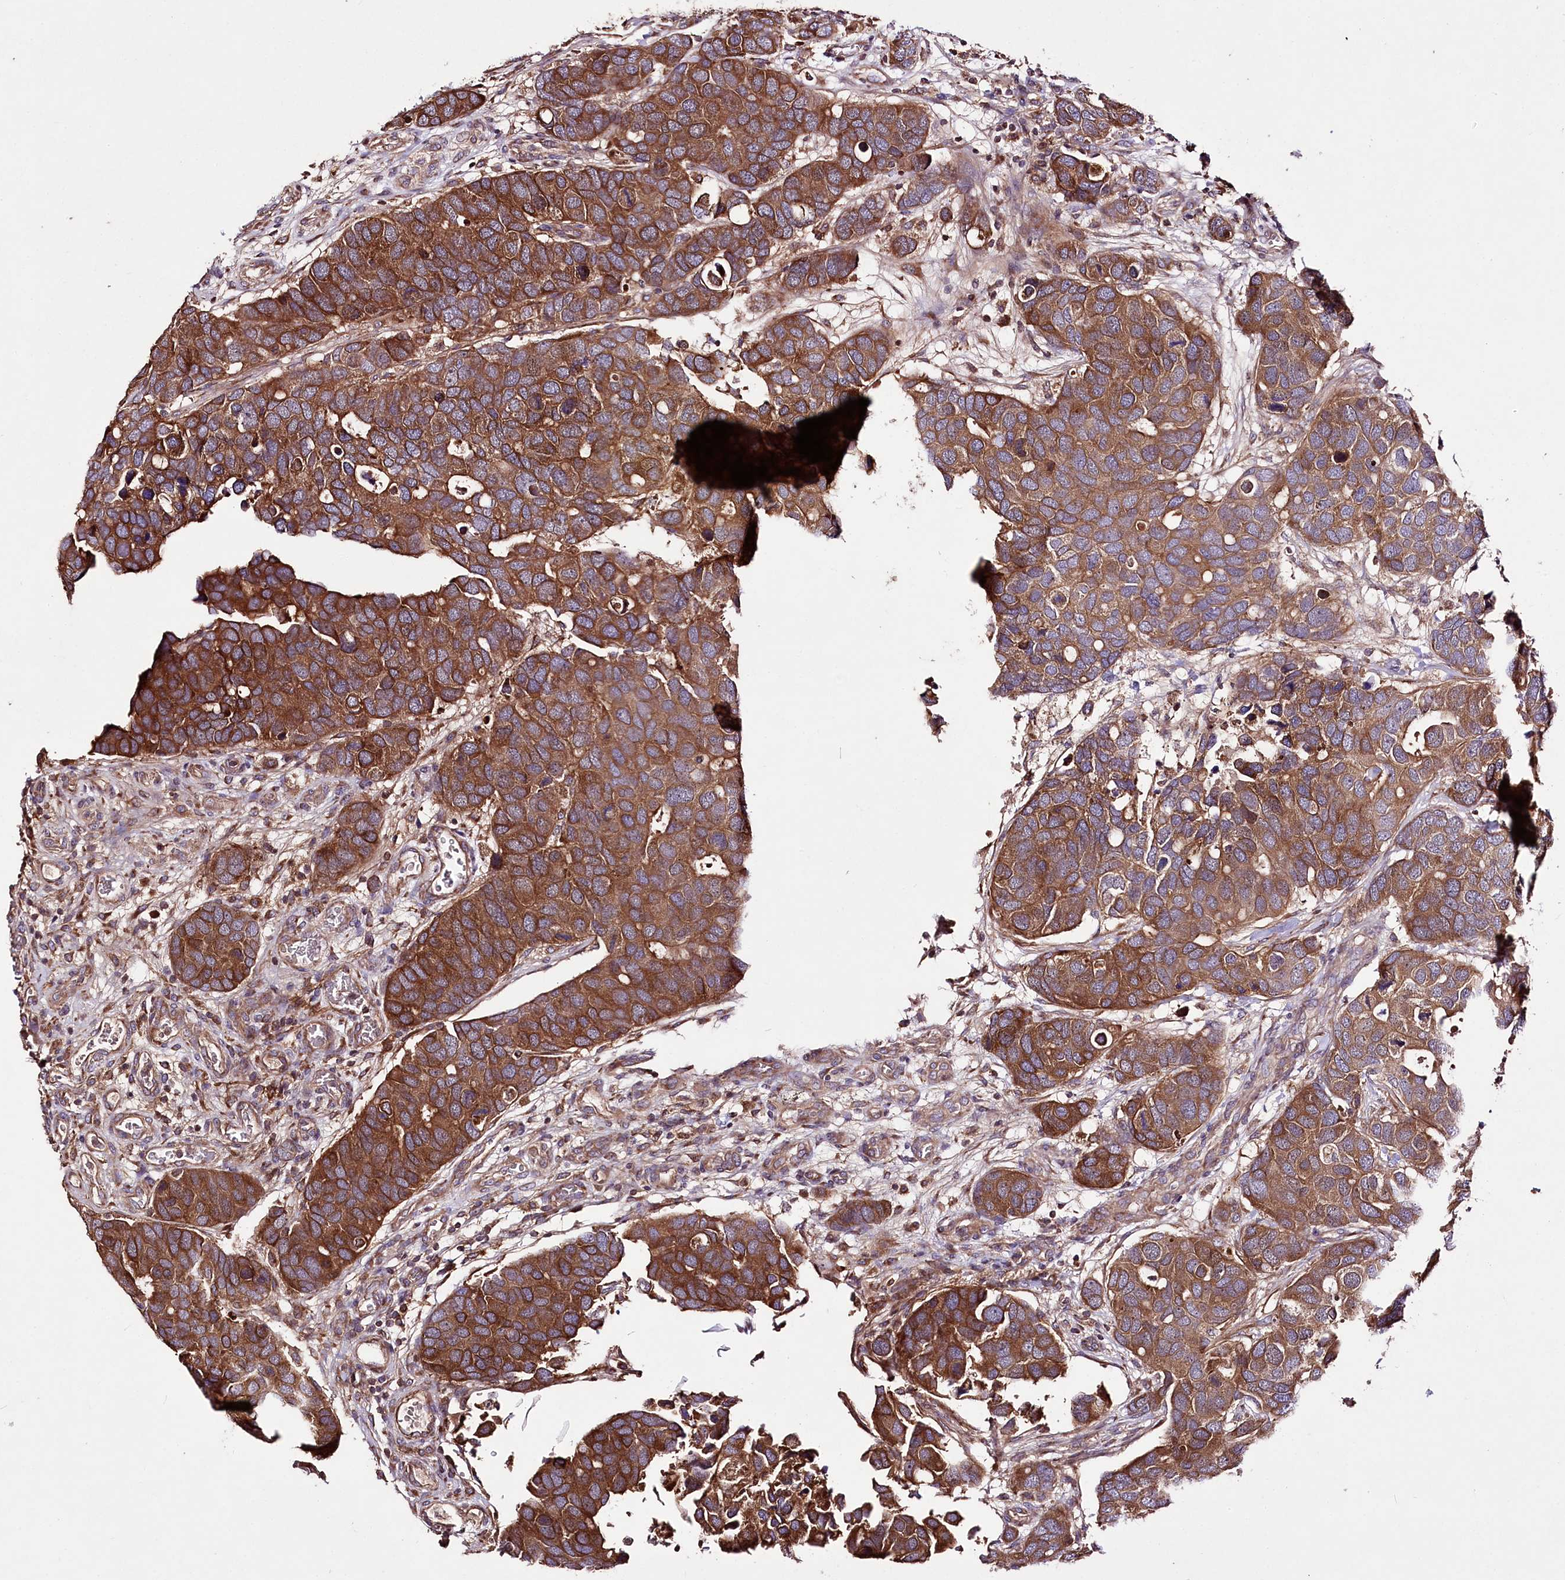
{"staining": {"intensity": "strong", "quantity": ">75%", "location": "cytoplasmic/membranous"}, "tissue": "breast cancer", "cell_type": "Tumor cells", "image_type": "cancer", "snomed": [{"axis": "morphology", "description": "Duct carcinoma"}, {"axis": "topography", "description": "Breast"}], "caption": "Strong cytoplasmic/membranous positivity is identified in about >75% of tumor cells in breast cancer.", "gene": "WWC1", "patient": {"sex": "female", "age": 83}}